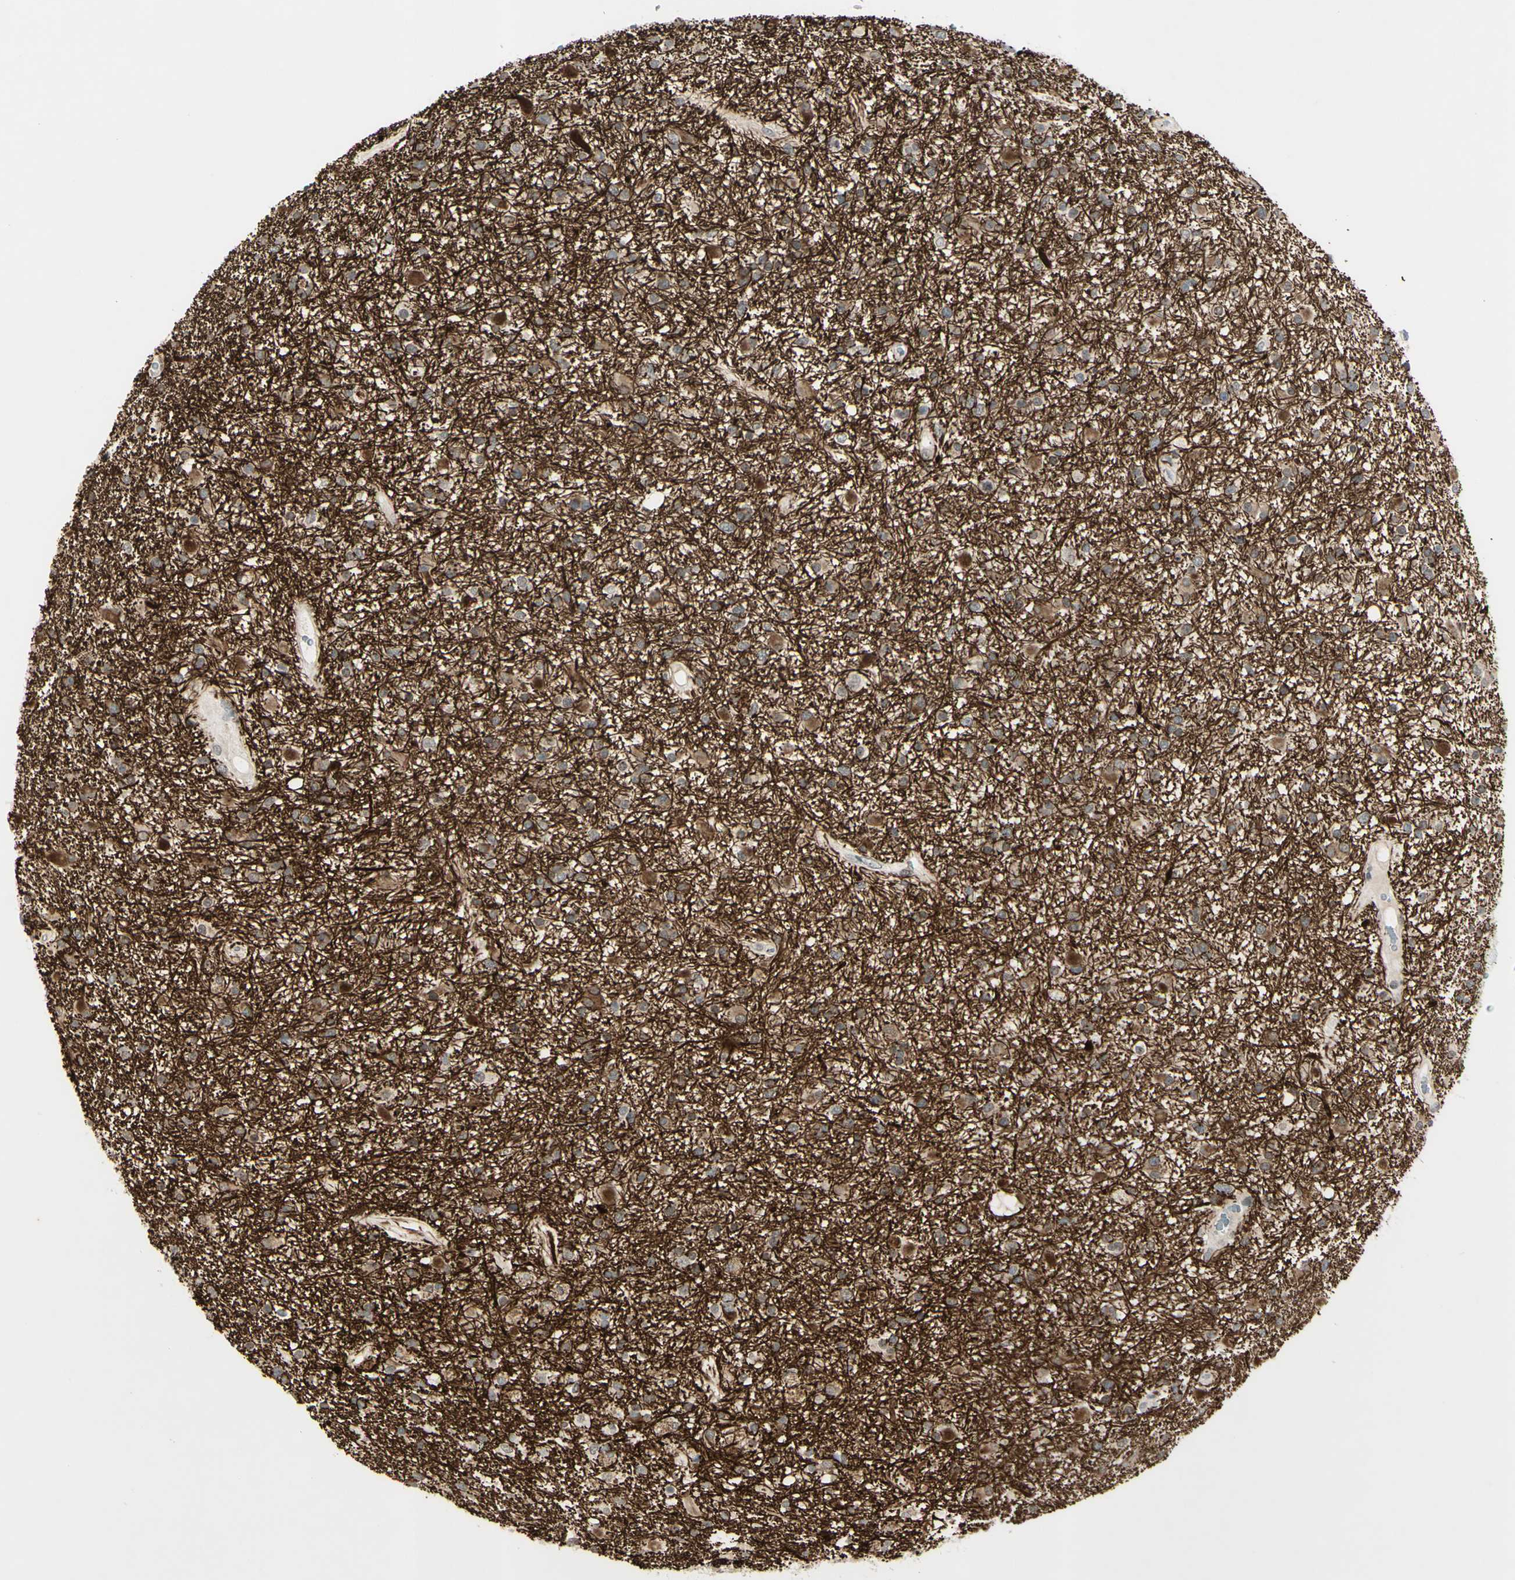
{"staining": {"intensity": "weak", "quantity": "<25%", "location": "cytoplasmic/membranous"}, "tissue": "glioma", "cell_type": "Tumor cells", "image_type": "cancer", "snomed": [{"axis": "morphology", "description": "Glioma, malignant, High grade"}, {"axis": "topography", "description": "Brain"}], "caption": "This is an IHC micrograph of glioma. There is no staining in tumor cells.", "gene": "FGFR2", "patient": {"sex": "male", "age": 33}}